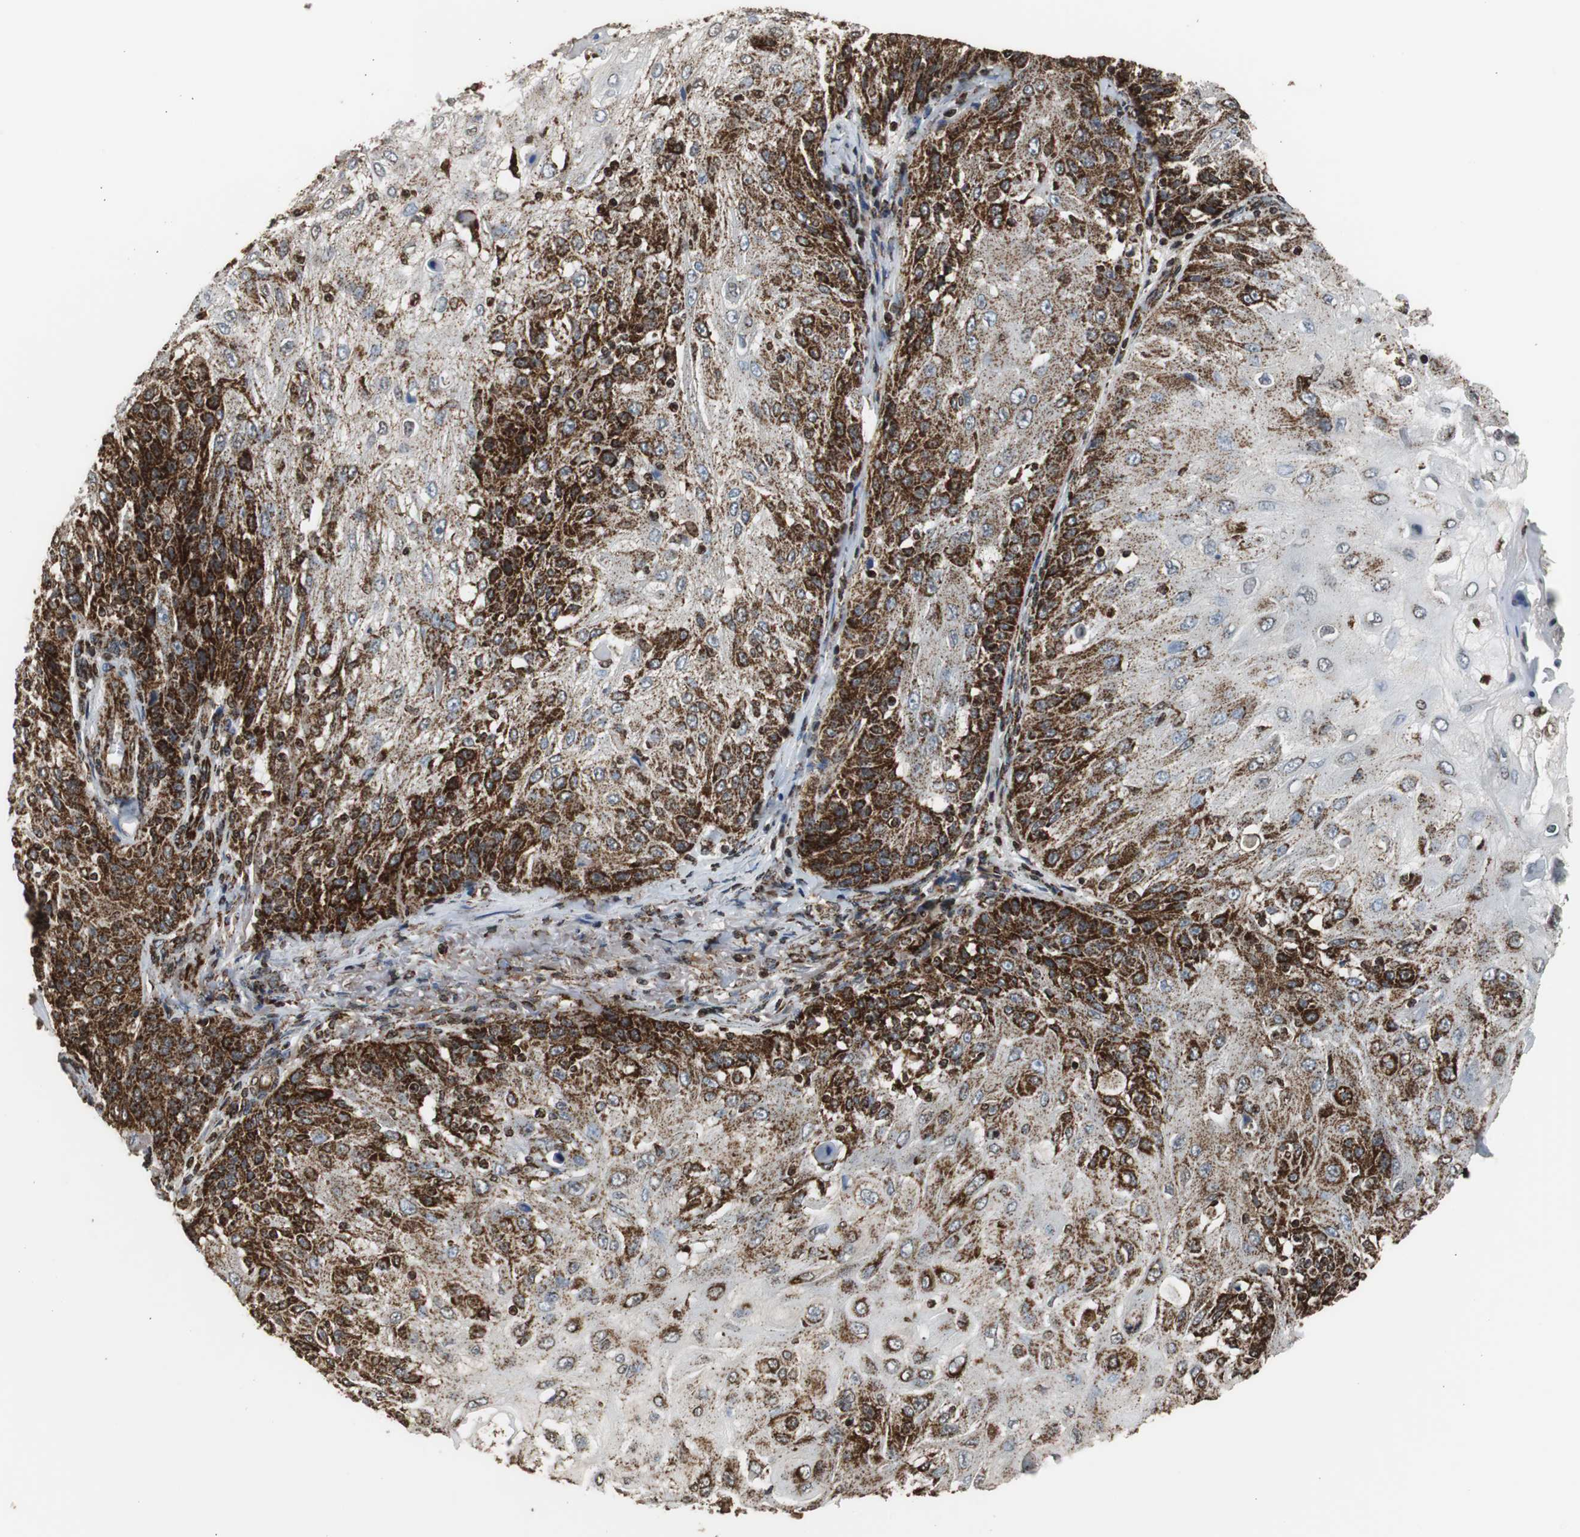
{"staining": {"intensity": "strong", "quantity": ">75%", "location": "cytoplasmic/membranous"}, "tissue": "skin cancer", "cell_type": "Tumor cells", "image_type": "cancer", "snomed": [{"axis": "morphology", "description": "Normal tissue, NOS"}, {"axis": "morphology", "description": "Squamous cell carcinoma, NOS"}, {"axis": "topography", "description": "Skin"}], "caption": "A high amount of strong cytoplasmic/membranous staining is identified in approximately >75% of tumor cells in squamous cell carcinoma (skin) tissue.", "gene": "HSPA9", "patient": {"sex": "female", "age": 83}}